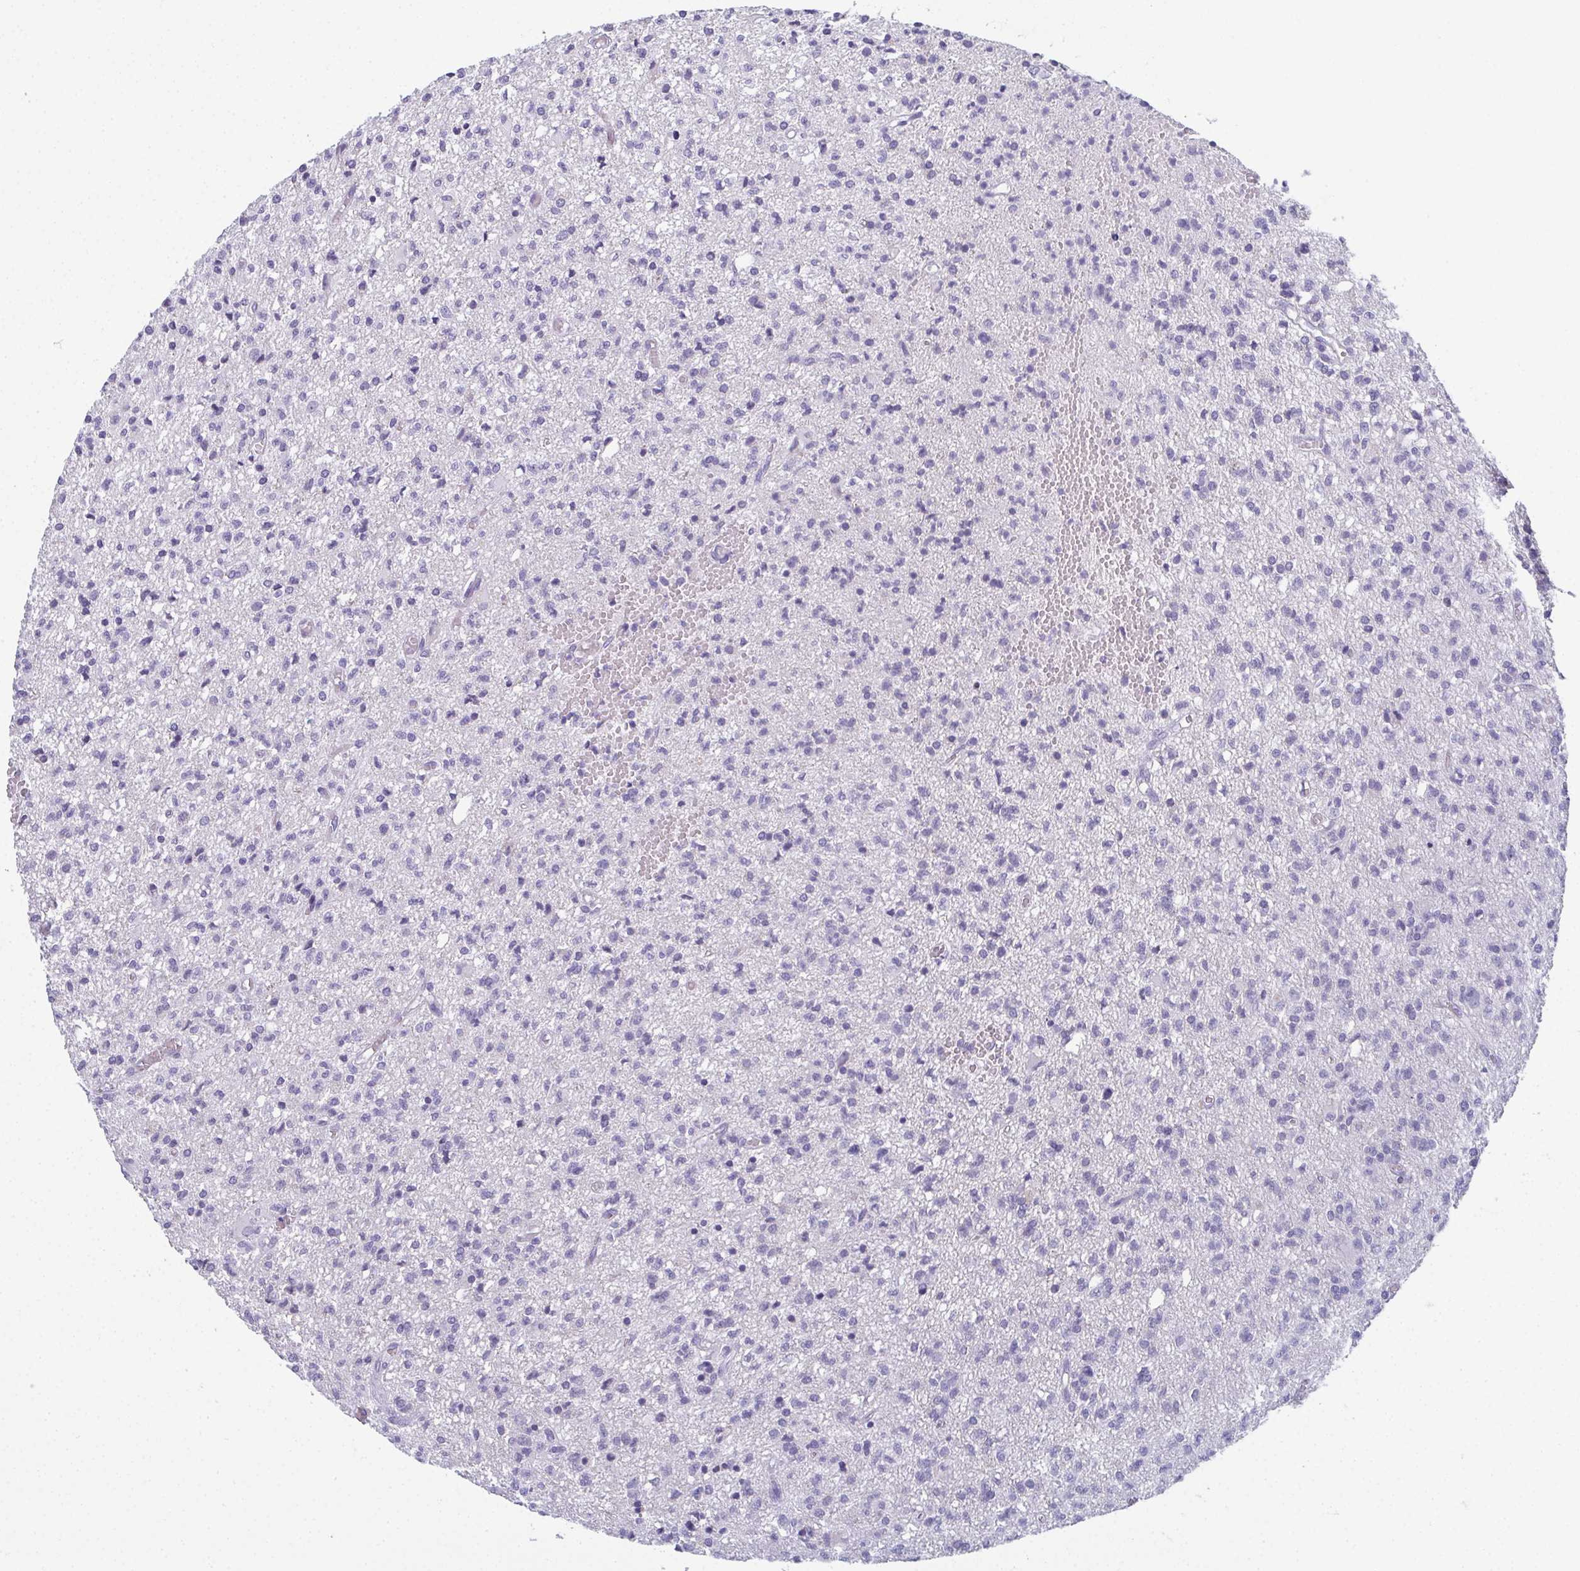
{"staining": {"intensity": "negative", "quantity": "none", "location": "none"}, "tissue": "glioma", "cell_type": "Tumor cells", "image_type": "cancer", "snomed": [{"axis": "morphology", "description": "Glioma, malignant, Low grade"}, {"axis": "topography", "description": "Brain"}], "caption": "This image is of glioma stained with immunohistochemistry to label a protein in brown with the nuclei are counter-stained blue. There is no positivity in tumor cells.", "gene": "SLC36A2", "patient": {"sex": "male", "age": 64}}